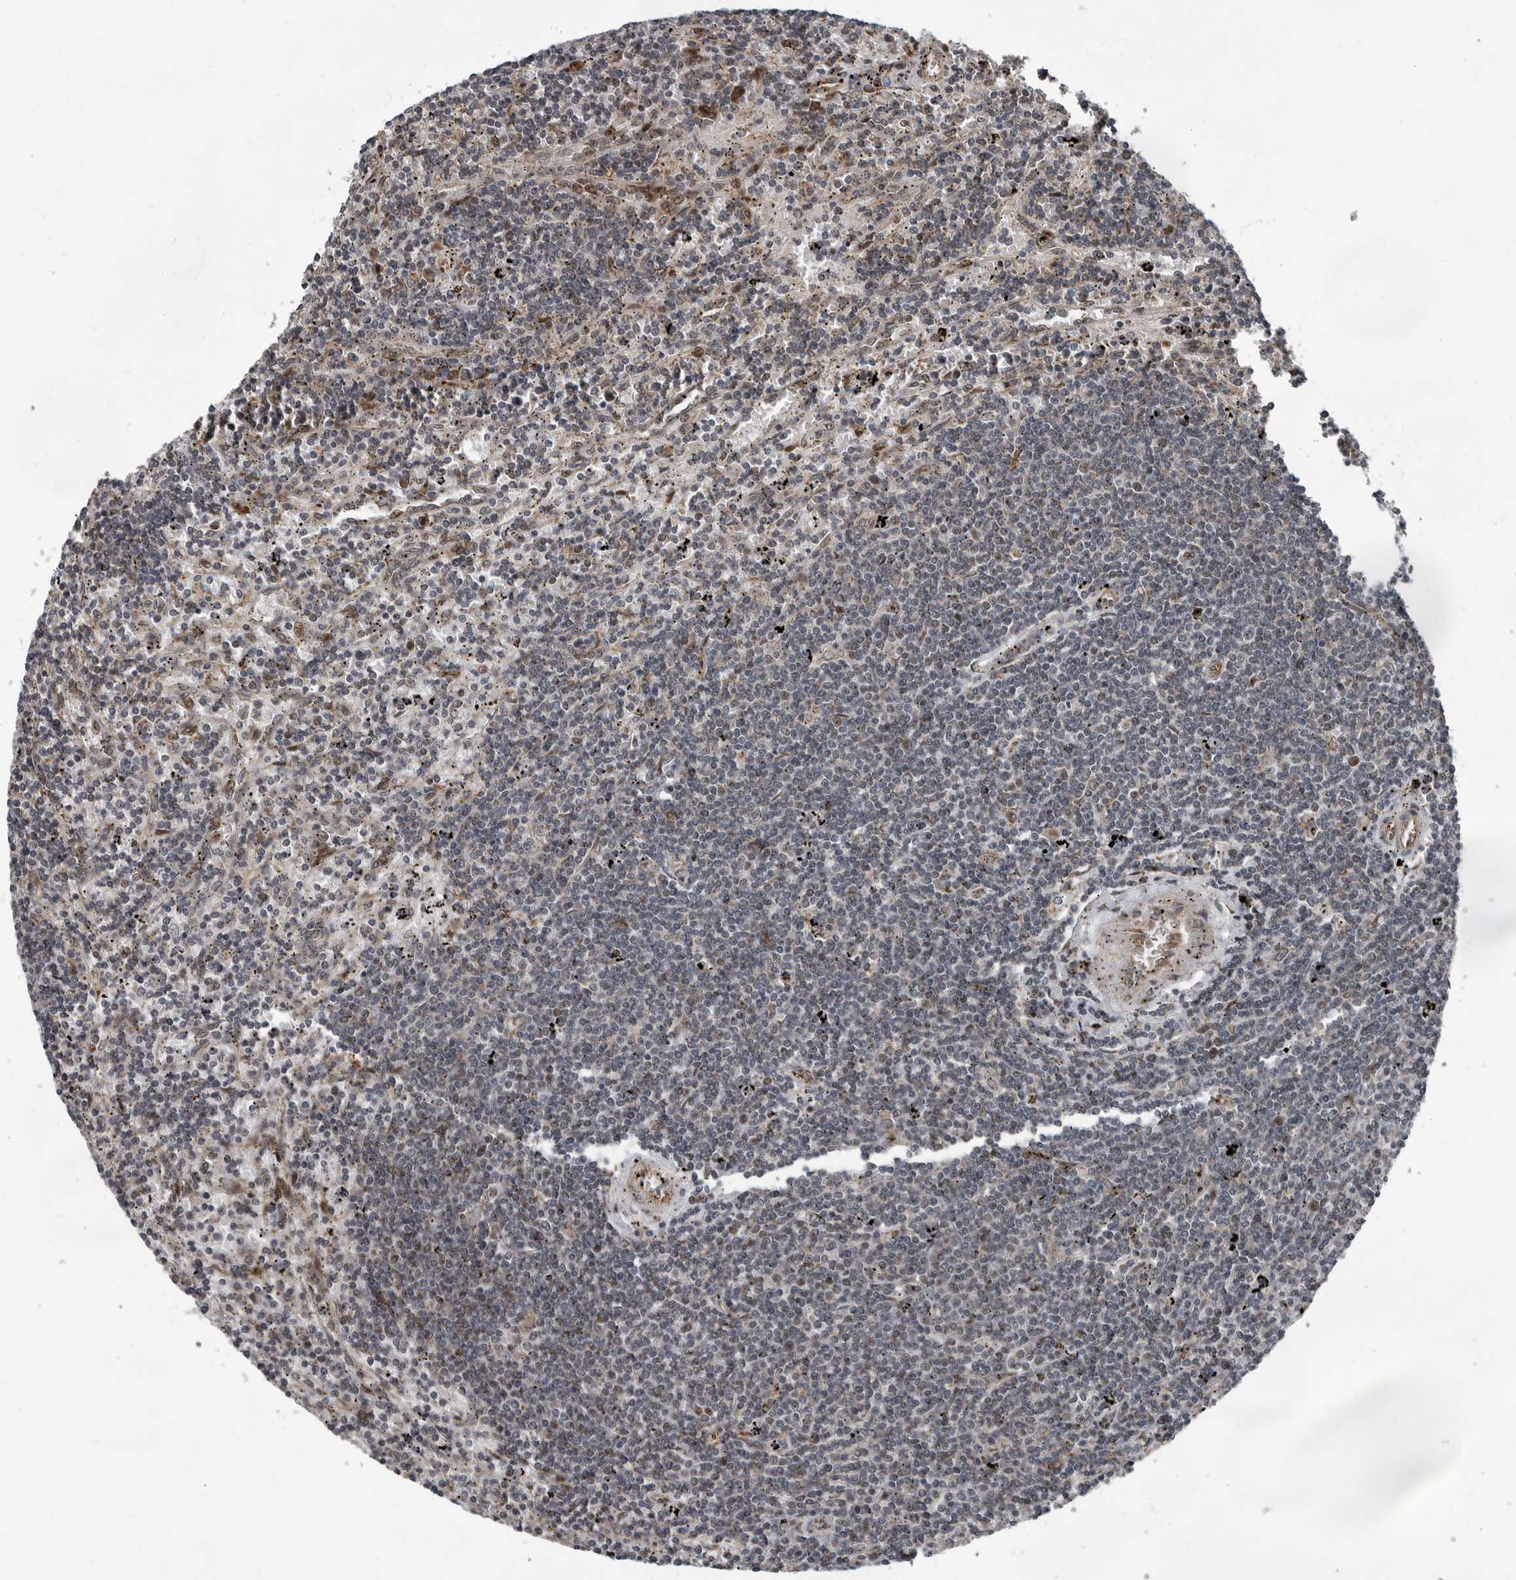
{"staining": {"intensity": "negative", "quantity": "none", "location": "none"}, "tissue": "lymphoma", "cell_type": "Tumor cells", "image_type": "cancer", "snomed": [{"axis": "morphology", "description": "Malignant lymphoma, non-Hodgkin's type, Low grade"}, {"axis": "topography", "description": "Spleen"}], "caption": "High magnification brightfield microscopy of lymphoma stained with DAB (brown) and counterstained with hematoxylin (blue): tumor cells show no significant positivity.", "gene": "CHD1L", "patient": {"sex": "male", "age": 76}}